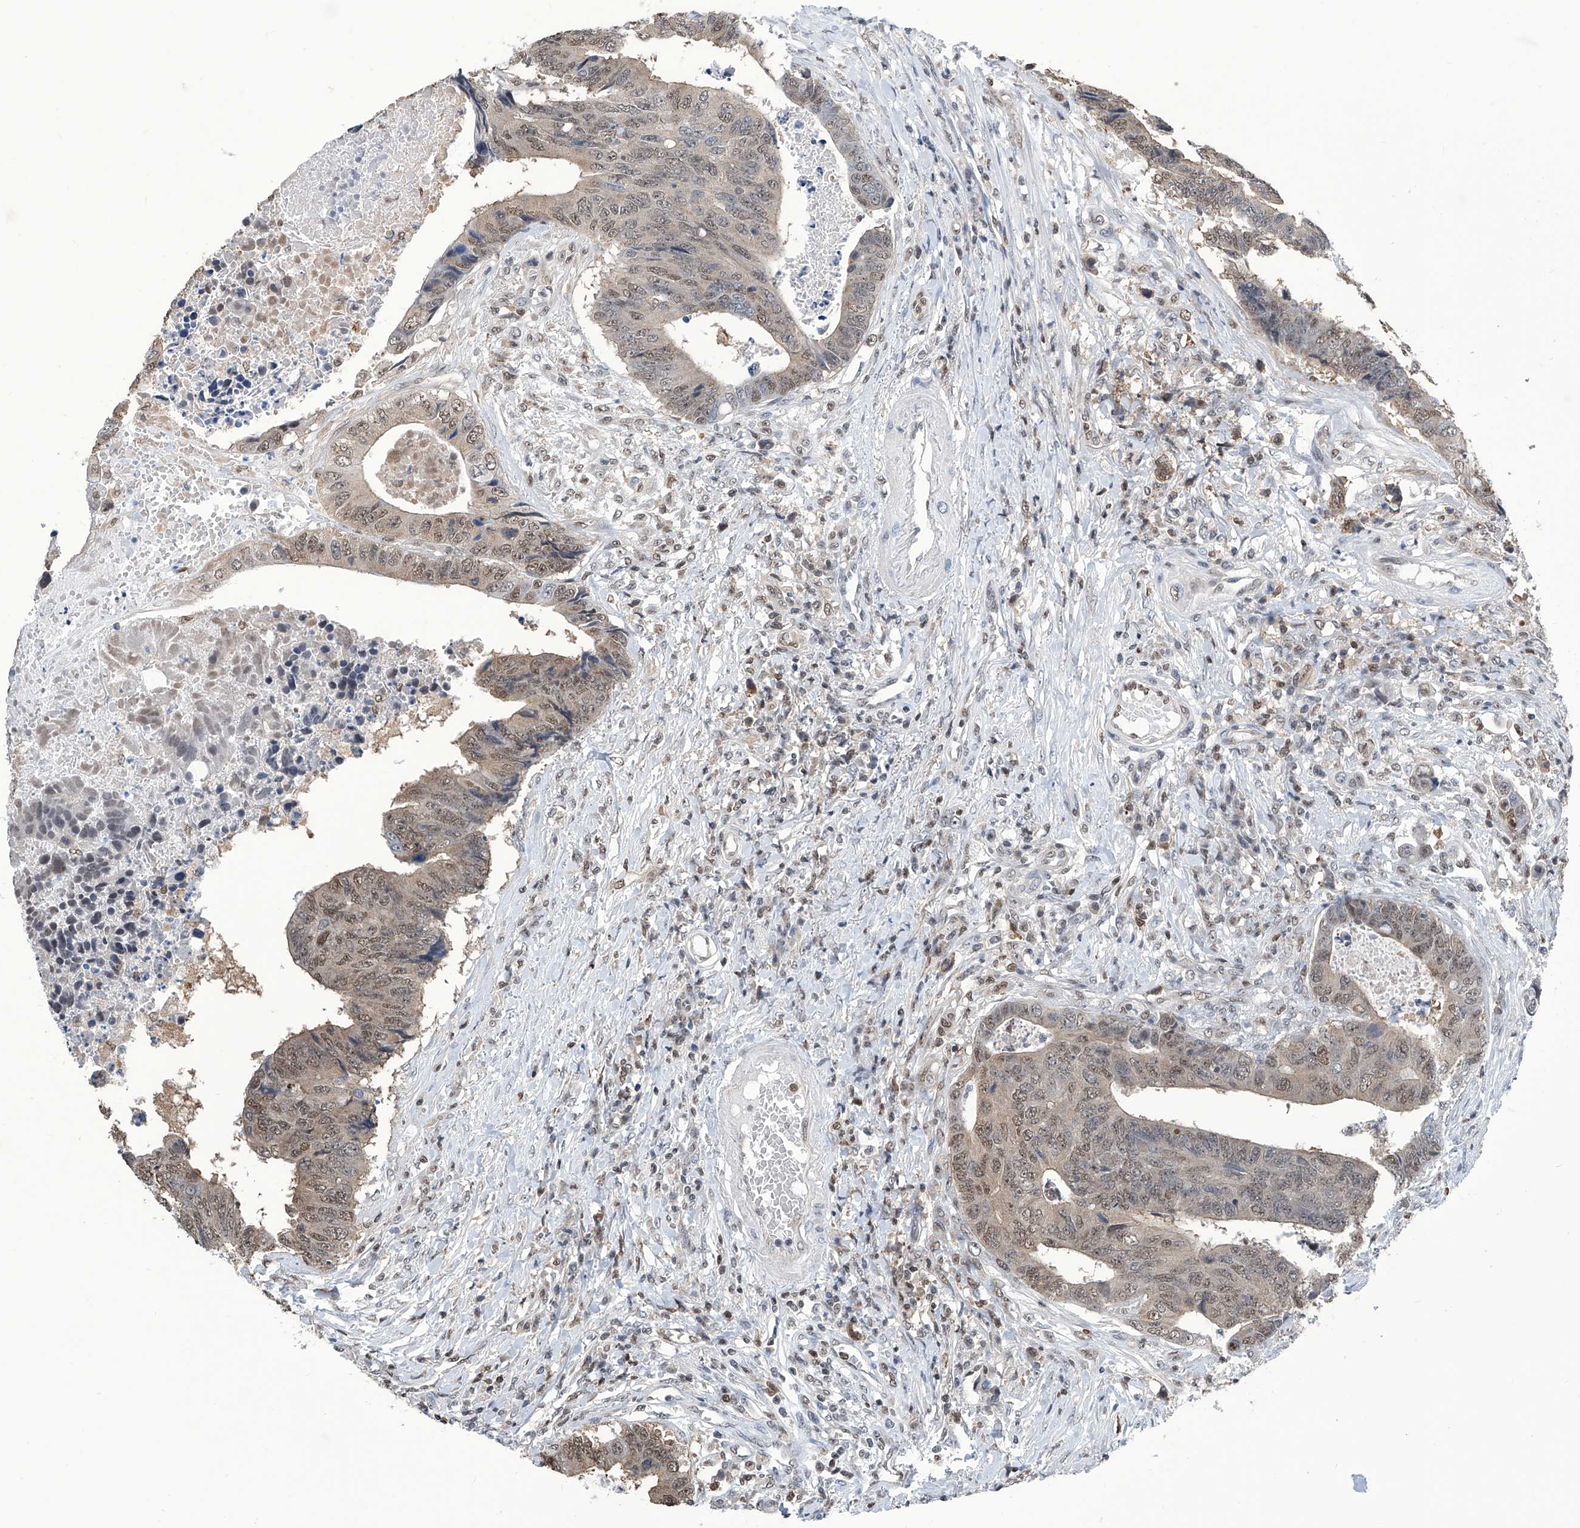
{"staining": {"intensity": "weak", "quantity": ">75%", "location": "cytoplasmic/membranous,nuclear"}, "tissue": "colorectal cancer", "cell_type": "Tumor cells", "image_type": "cancer", "snomed": [{"axis": "morphology", "description": "Adenocarcinoma, NOS"}, {"axis": "topography", "description": "Rectum"}], "caption": "A brown stain highlights weak cytoplasmic/membranous and nuclear staining of a protein in human colorectal cancer (adenocarcinoma) tumor cells. The protein of interest is shown in brown color, while the nuclei are stained blue.", "gene": "SREBF2", "patient": {"sex": "male", "age": 84}}